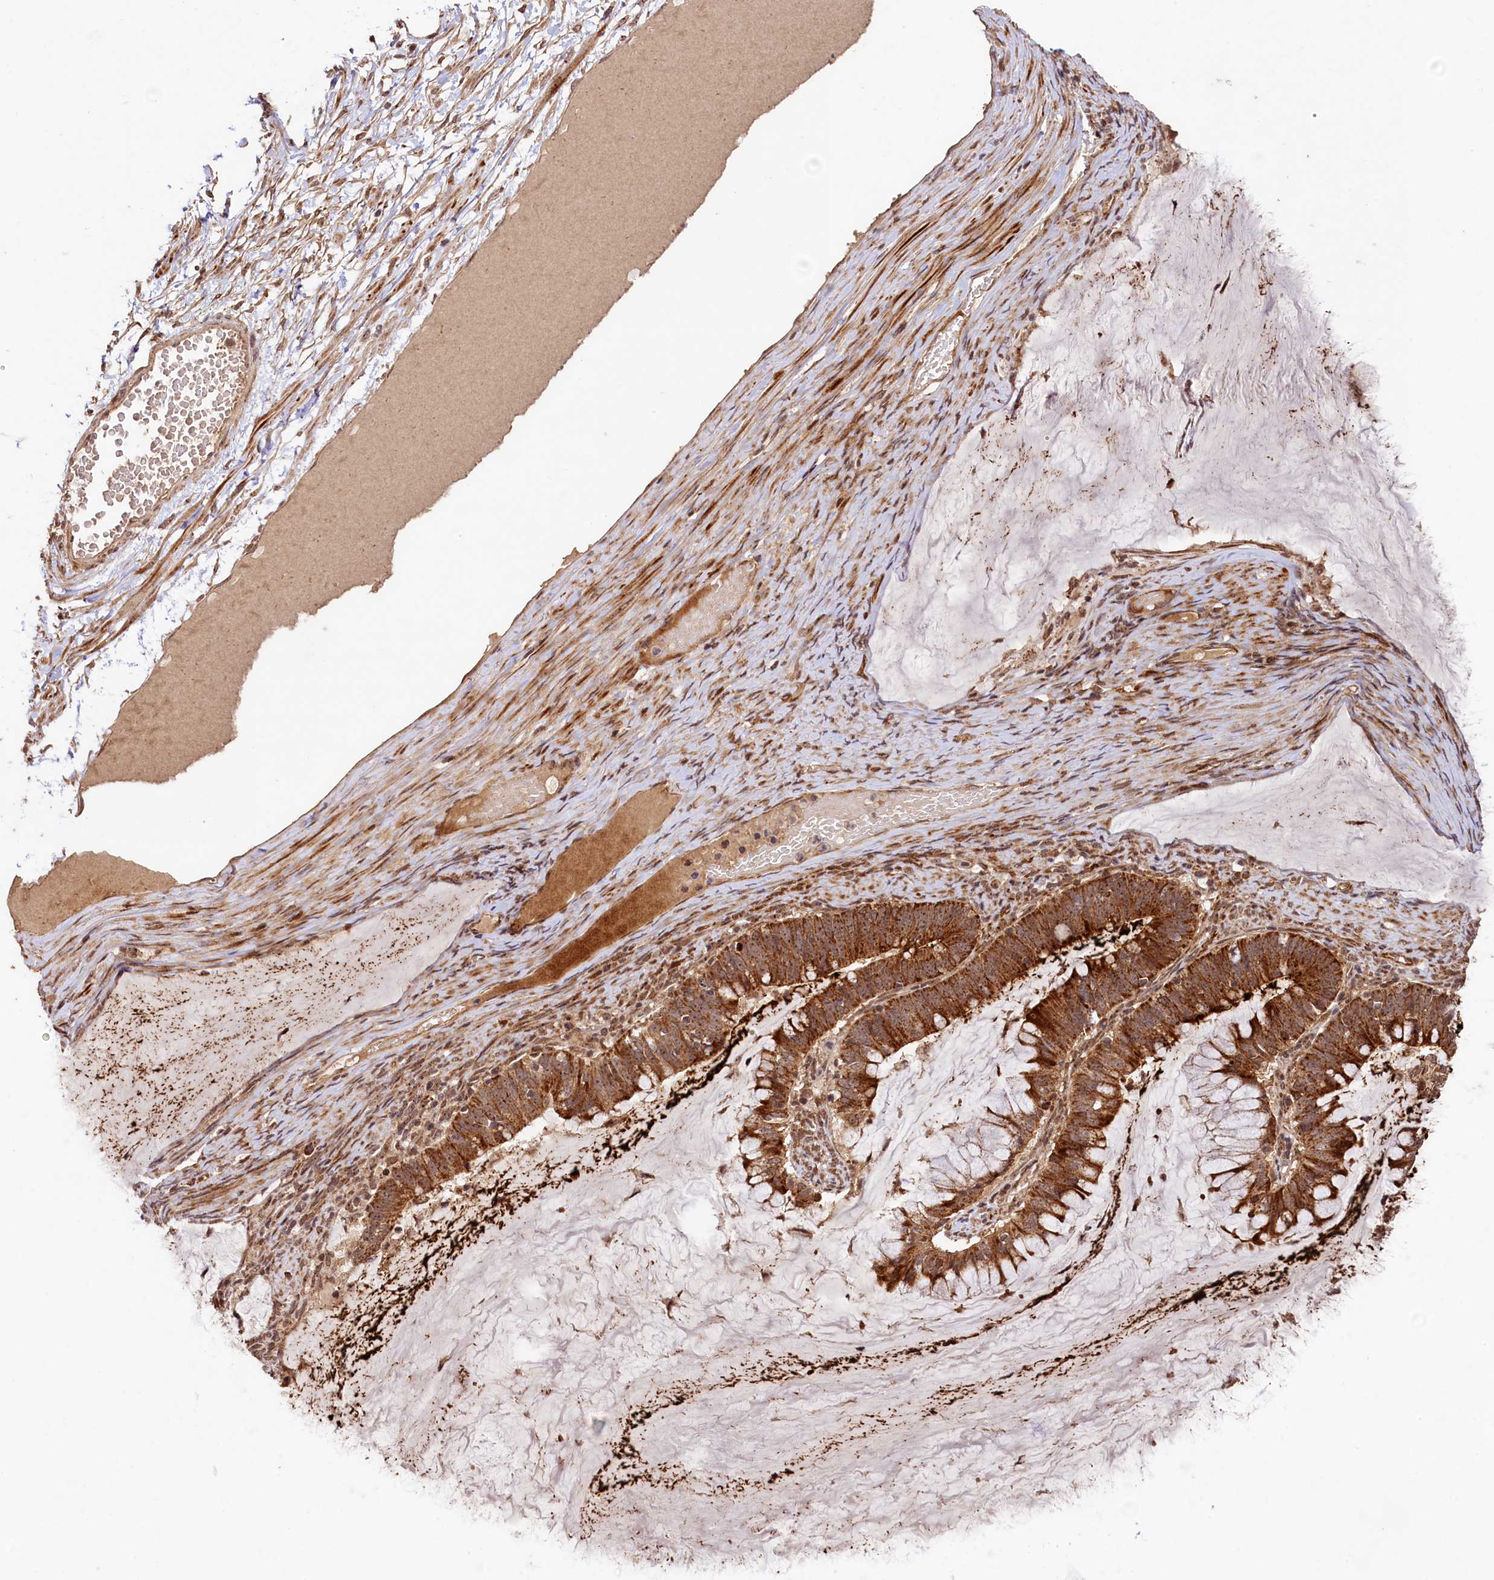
{"staining": {"intensity": "strong", "quantity": ">75%", "location": "cytoplasmic/membranous,nuclear"}, "tissue": "ovarian cancer", "cell_type": "Tumor cells", "image_type": "cancer", "snomed": [{"axis": "morphology", "description": "Cystadenocarcinoma, mucinous, NOS"}, {"axis": "topography", "description": "Ovary"}], "caption": "Ovarian cancer stained for a protein (brown) displays strong cytoplasmic/membranous and nuclear positive positivity in approximately >75% of tumor cells.", "gene": "SHPRH", "patient": {"sex": "female", "age": 61}}